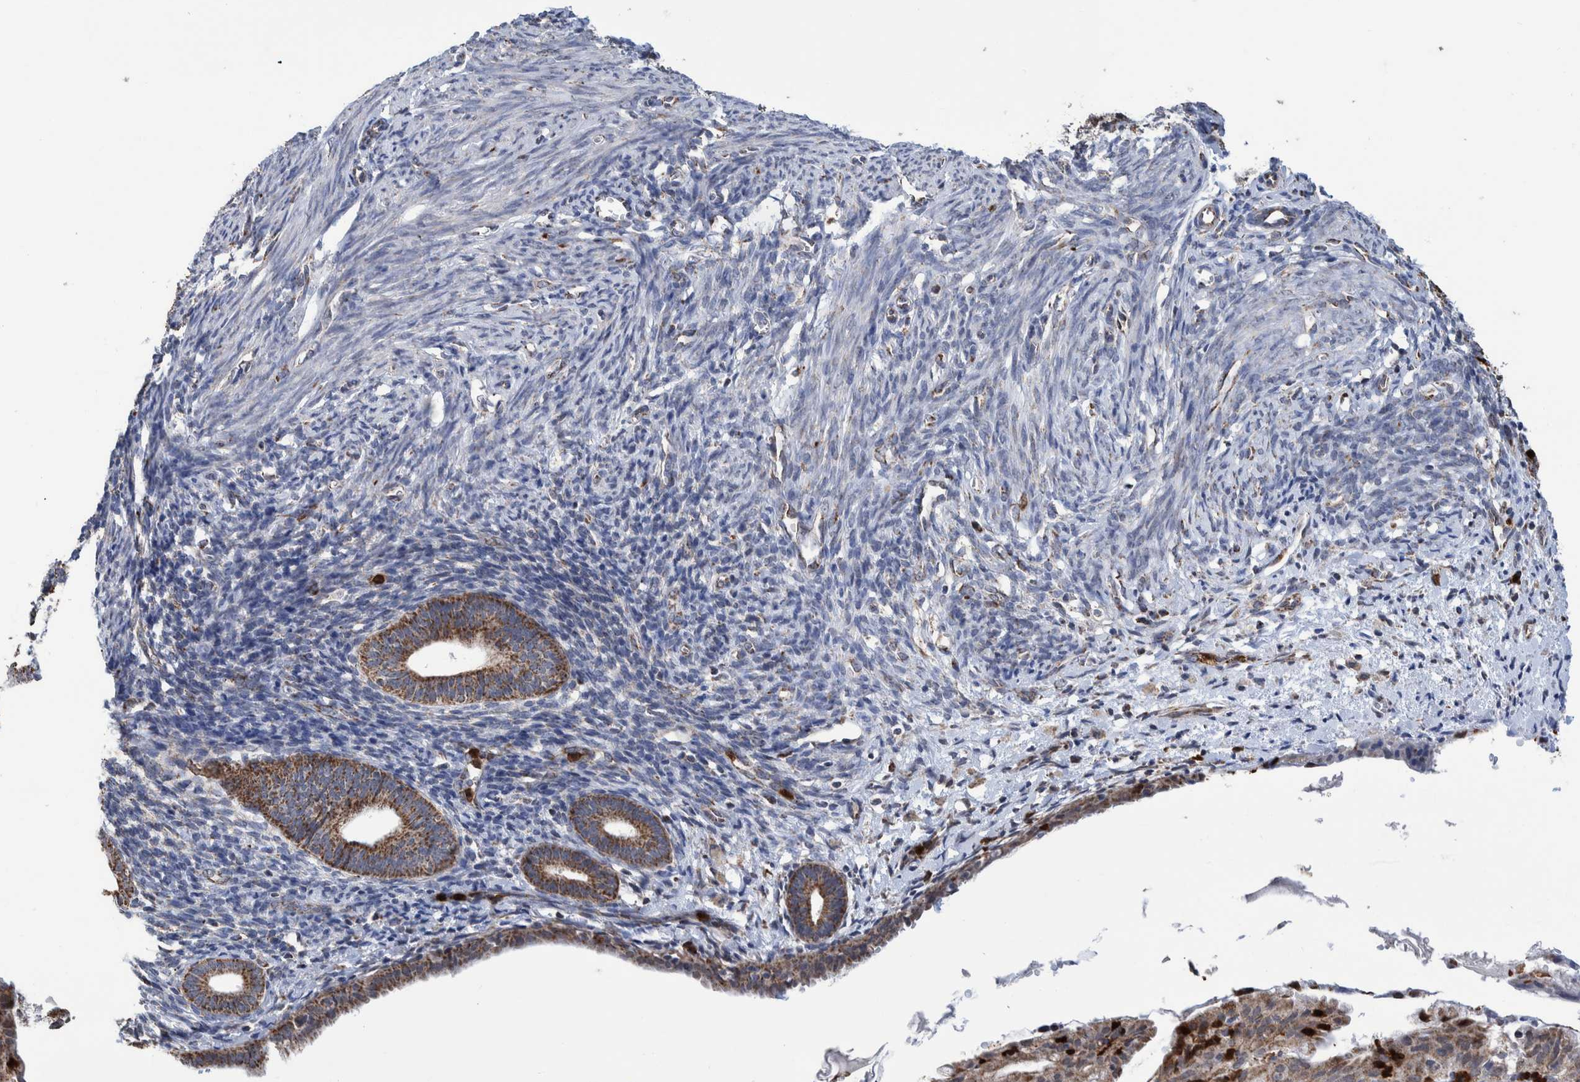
{"staining": {"intensity": "weak", "quantity": "<25%", "location": "cytoplasmic/membranous"}, "tissue": "endometrium", "cell_type": "Cells in endometrial stroma", "image_type": "normal", "snomed": [{"axis": "morphology", "description": "Normal tissue, NOS"}, {"axis": "morphology", "description": "Adenocarcinoma, NOS"}, {"axis": "topography", "description": "Endometrium"}], "caption": "Immunohistochemical staining of unremarkable human endometrium shows no significant expression in cells in endometrial stroma.", "gene": "DECR1", "patient": {"sex": "female", "age": 57}}